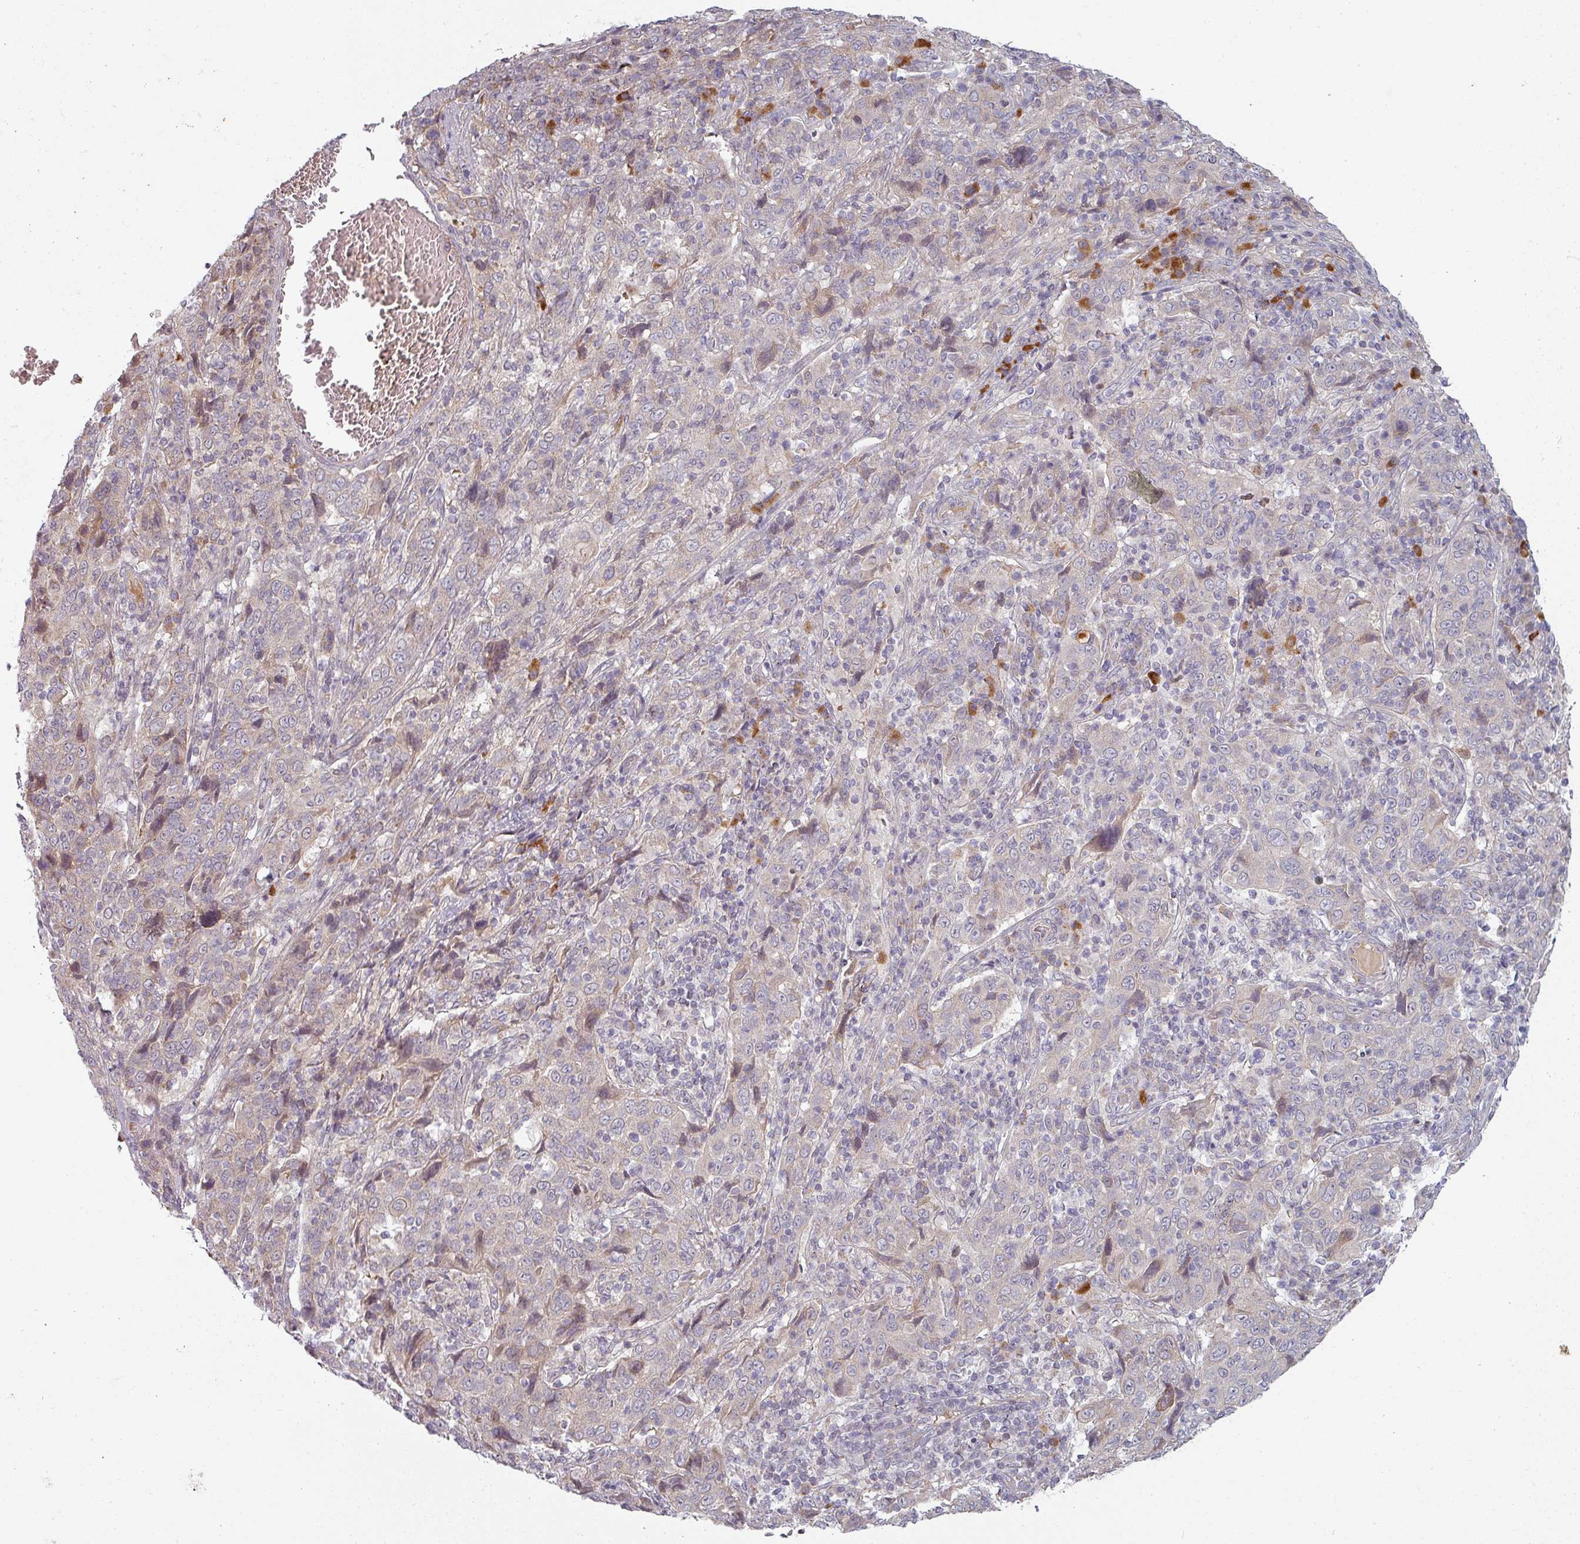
{"staining": {"intensity": "negative", "quantity": "none", "location": "none"}, "tissue": "cervical cancer", "cell_type": "Tumor cells", "image_type": "cancer", "snomed": [{"axis": "morphology", "description": "Squamous cell carcinoma, NOS"}, {"axis": "topography", "description": "Cervix"}], "caption": "This micrograph is of squamous cell carcinoma (cervical) stained with IHC to label a protein in brown with the nuclei are counter-stained blue. There is no positivity in tumor cells.", "gene": "PLEKHJ1", "patient": {"sex": "female", "age": 46}}